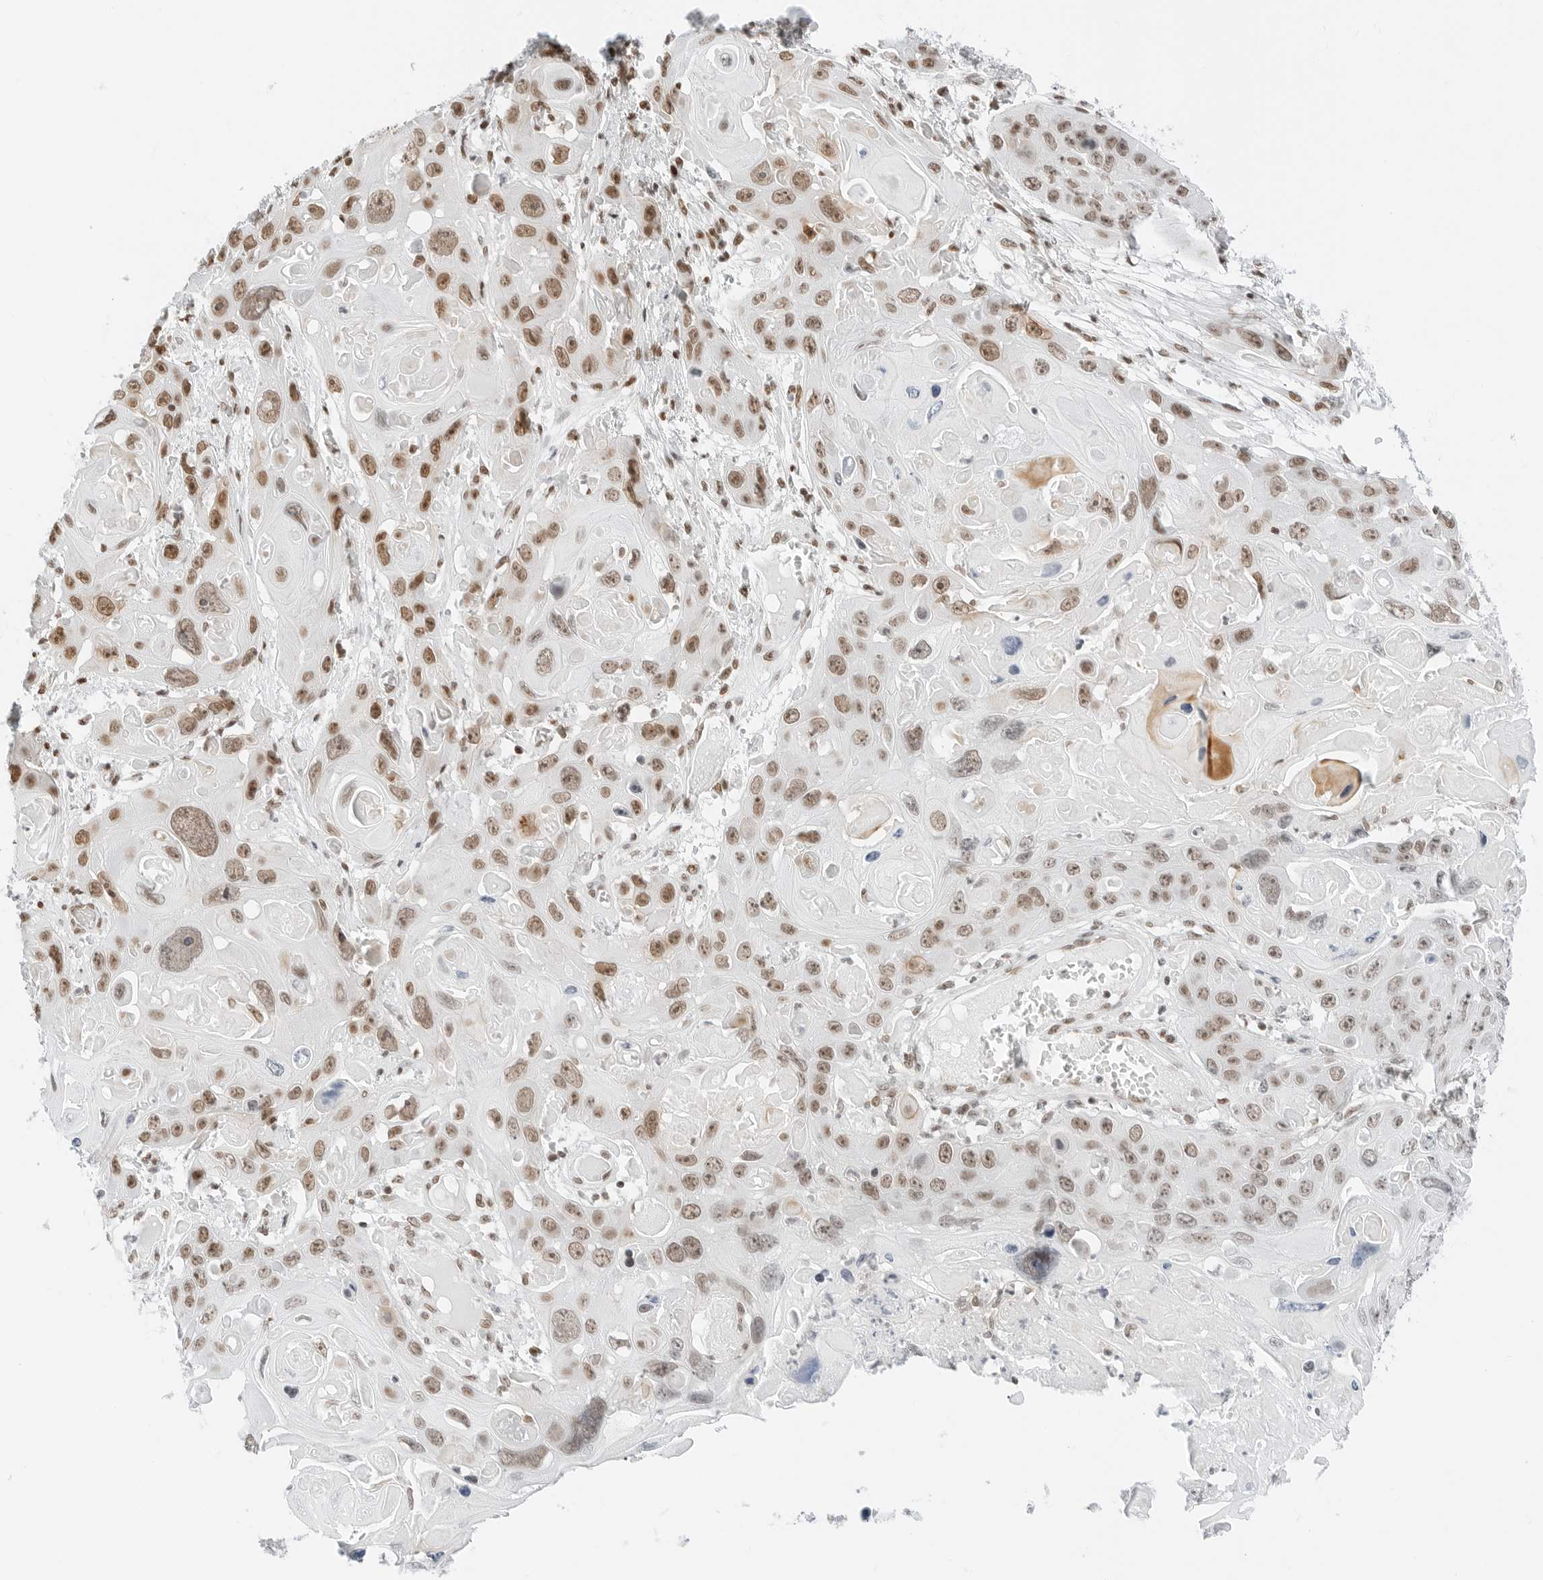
{"staining": {"intensity": "moderate", "quantity": ">75%", "location": "nuclear"}, "tissue": "skin cancer", "cell_type": "Tumor cells", "image_type": "cancer", "snomed": [{"axis": "morphology", "description": "Squamous cell carcinoma, NOS"}, {"axis": "topography", "description": "Skin"}], "caption": "Moderate nuclear protein staining is present in approximately >75% of tumor cells in squamous cell carcinoma (skin).", "gene": "CRTC2", "patient": {"sex": "male", "age": 55}}